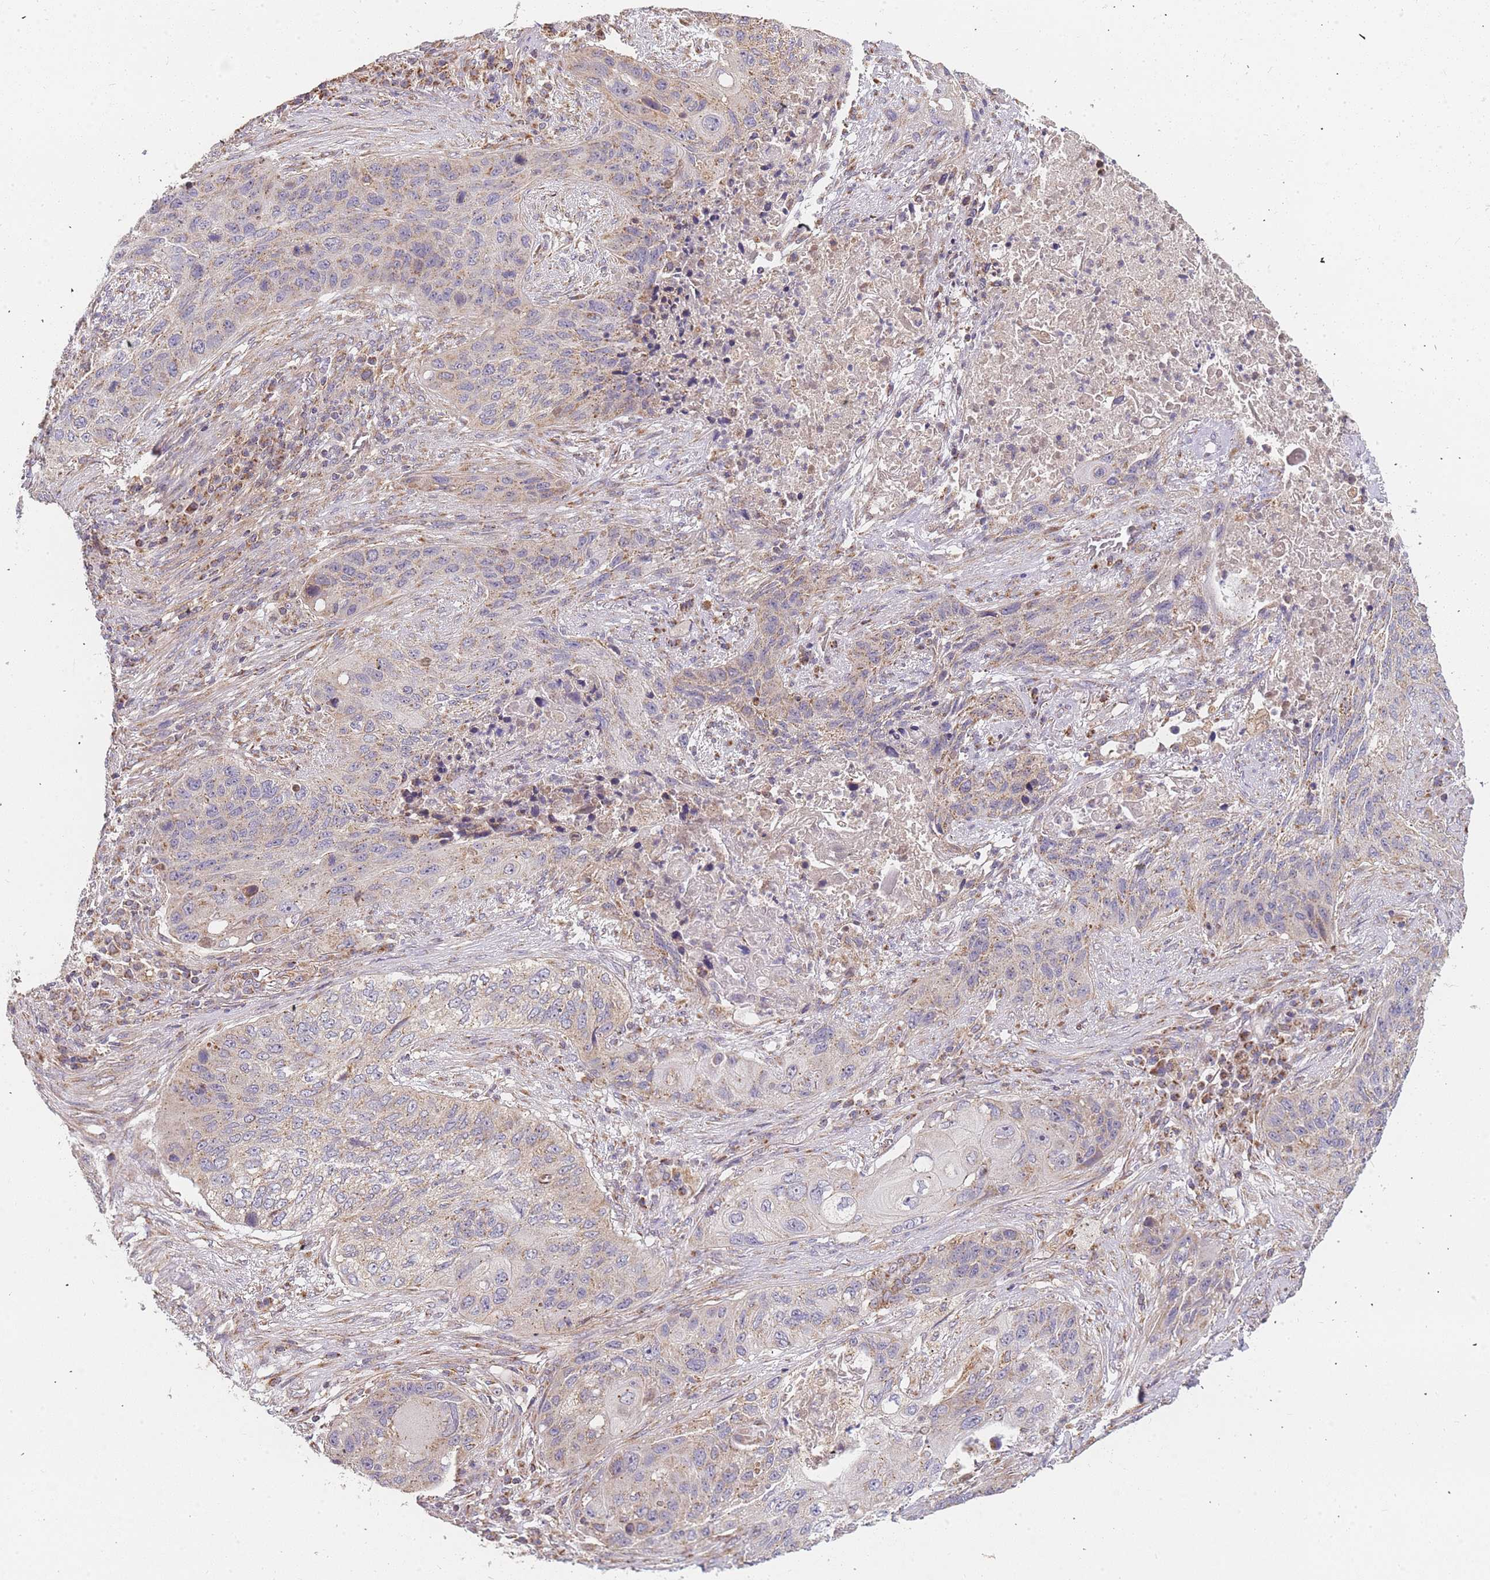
{"staining": {"intensity": "moderate", "quantity": "<25%", "location": "cytoplasmic/membranous"}, "tissue": "lung cancer", "cell_type": "Tumor cells", "image_type": "cancer", "snomed": [{"axis": "morphology", "description": "Squamous cell carcinoma, NOS"}, {"axis": "topography", "description": "Lung"}], "caption": "Lung cancer (squamous cell carcinoma) tissue exhibits moderate cytoplasmic/membranous staining in about <25% of tumor cells, visualized by immunohistochemistry.", "gene": "ADCY9", "patient": {"sex": "female", "age": 63}}